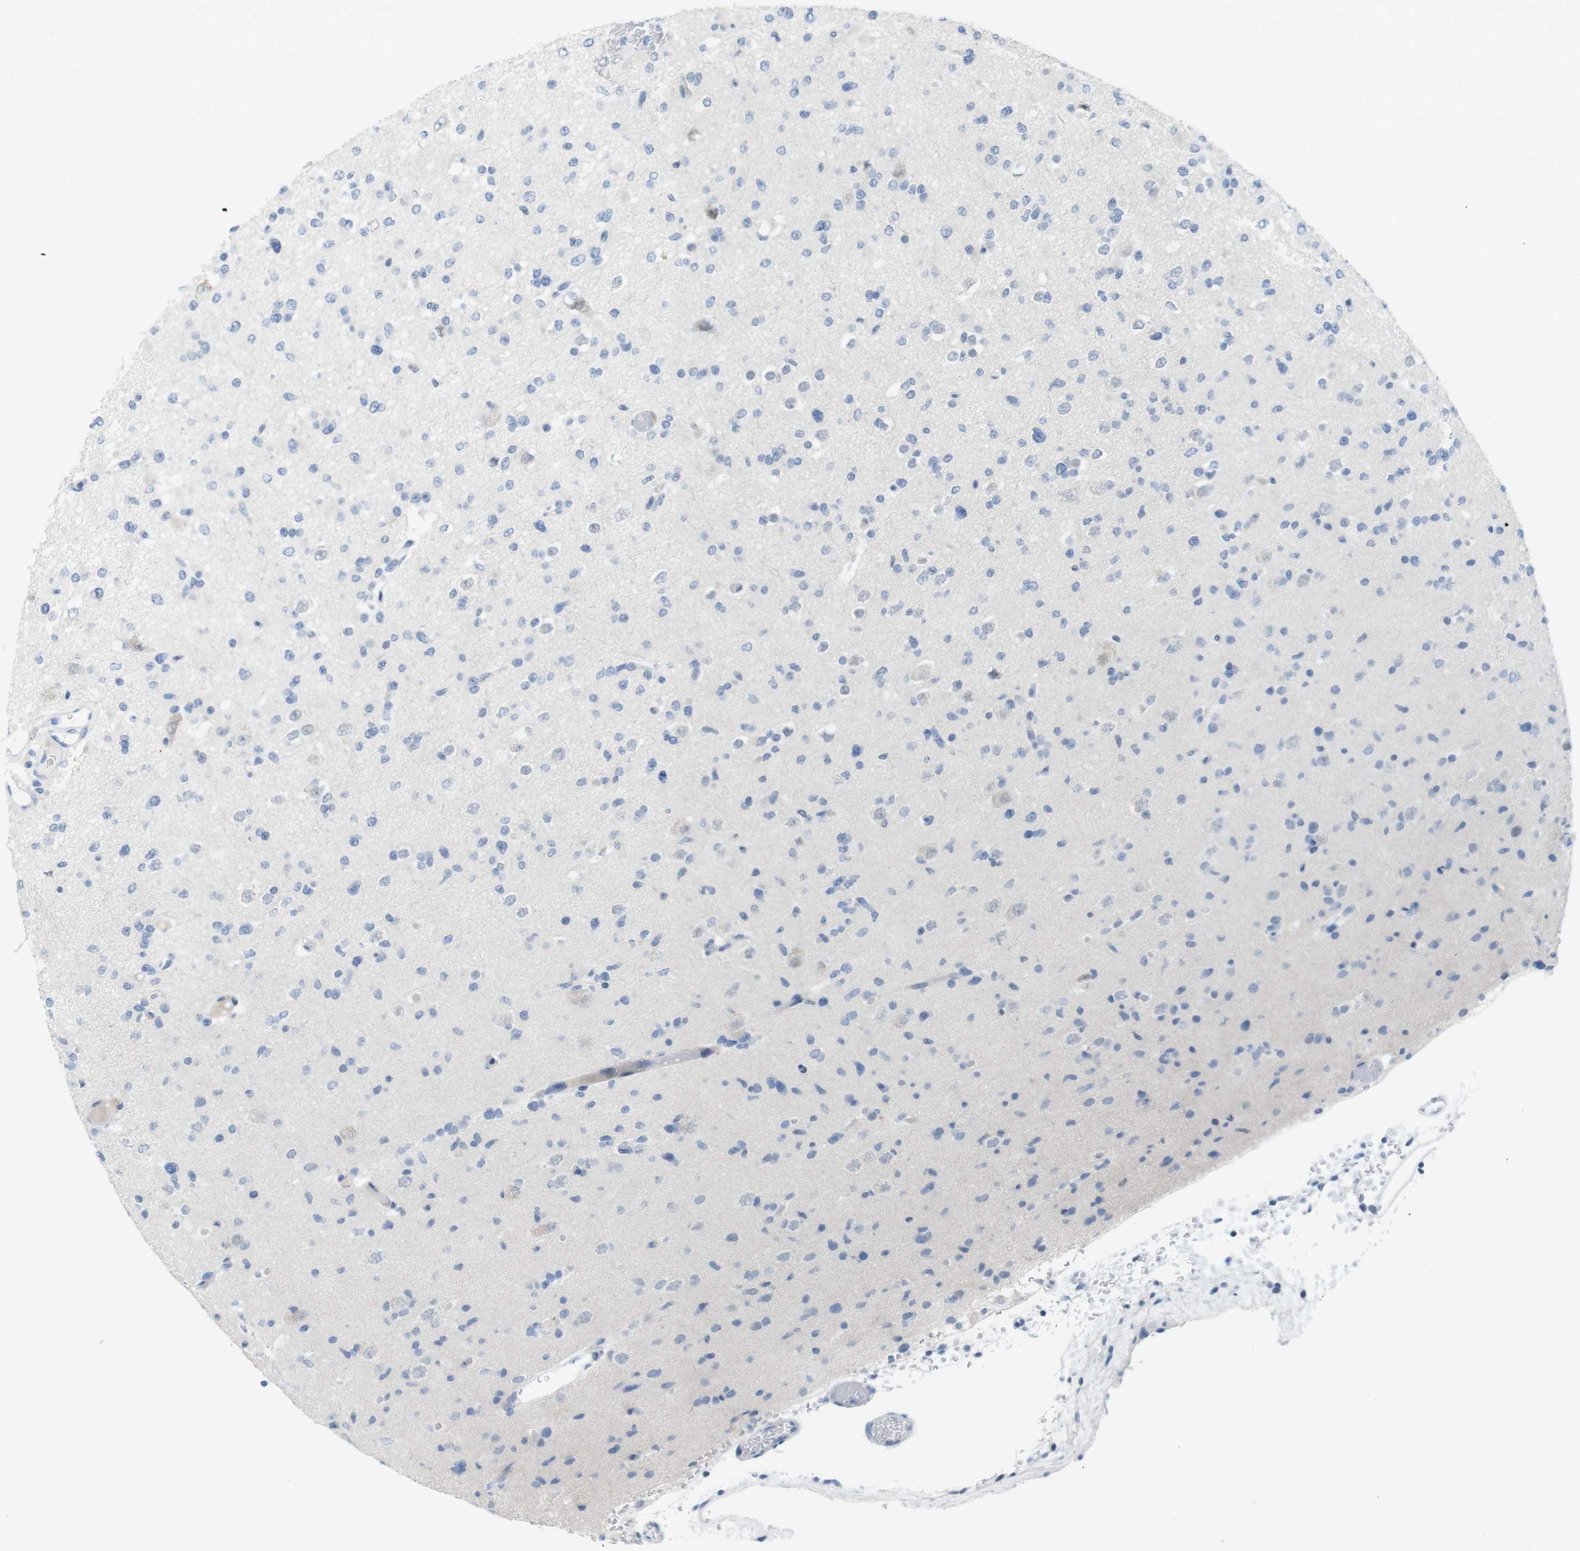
{"staining": {"intensity": "negative", "quantity": "none", "location": "none"}, "tissue": "glioma", "cell_type": "Tumor cells", "image_type": "cancer", "snomed": [{"axis": "morphology", "description": "Glioma, malignant, Low grade"}, {"axis": "topography", "description": "Brain"}], "caption": "Tumor cells are negative for protein expression in human glioma.", "gene": "OPN1SW", "patient": {"sex": "female", "age": 22}}